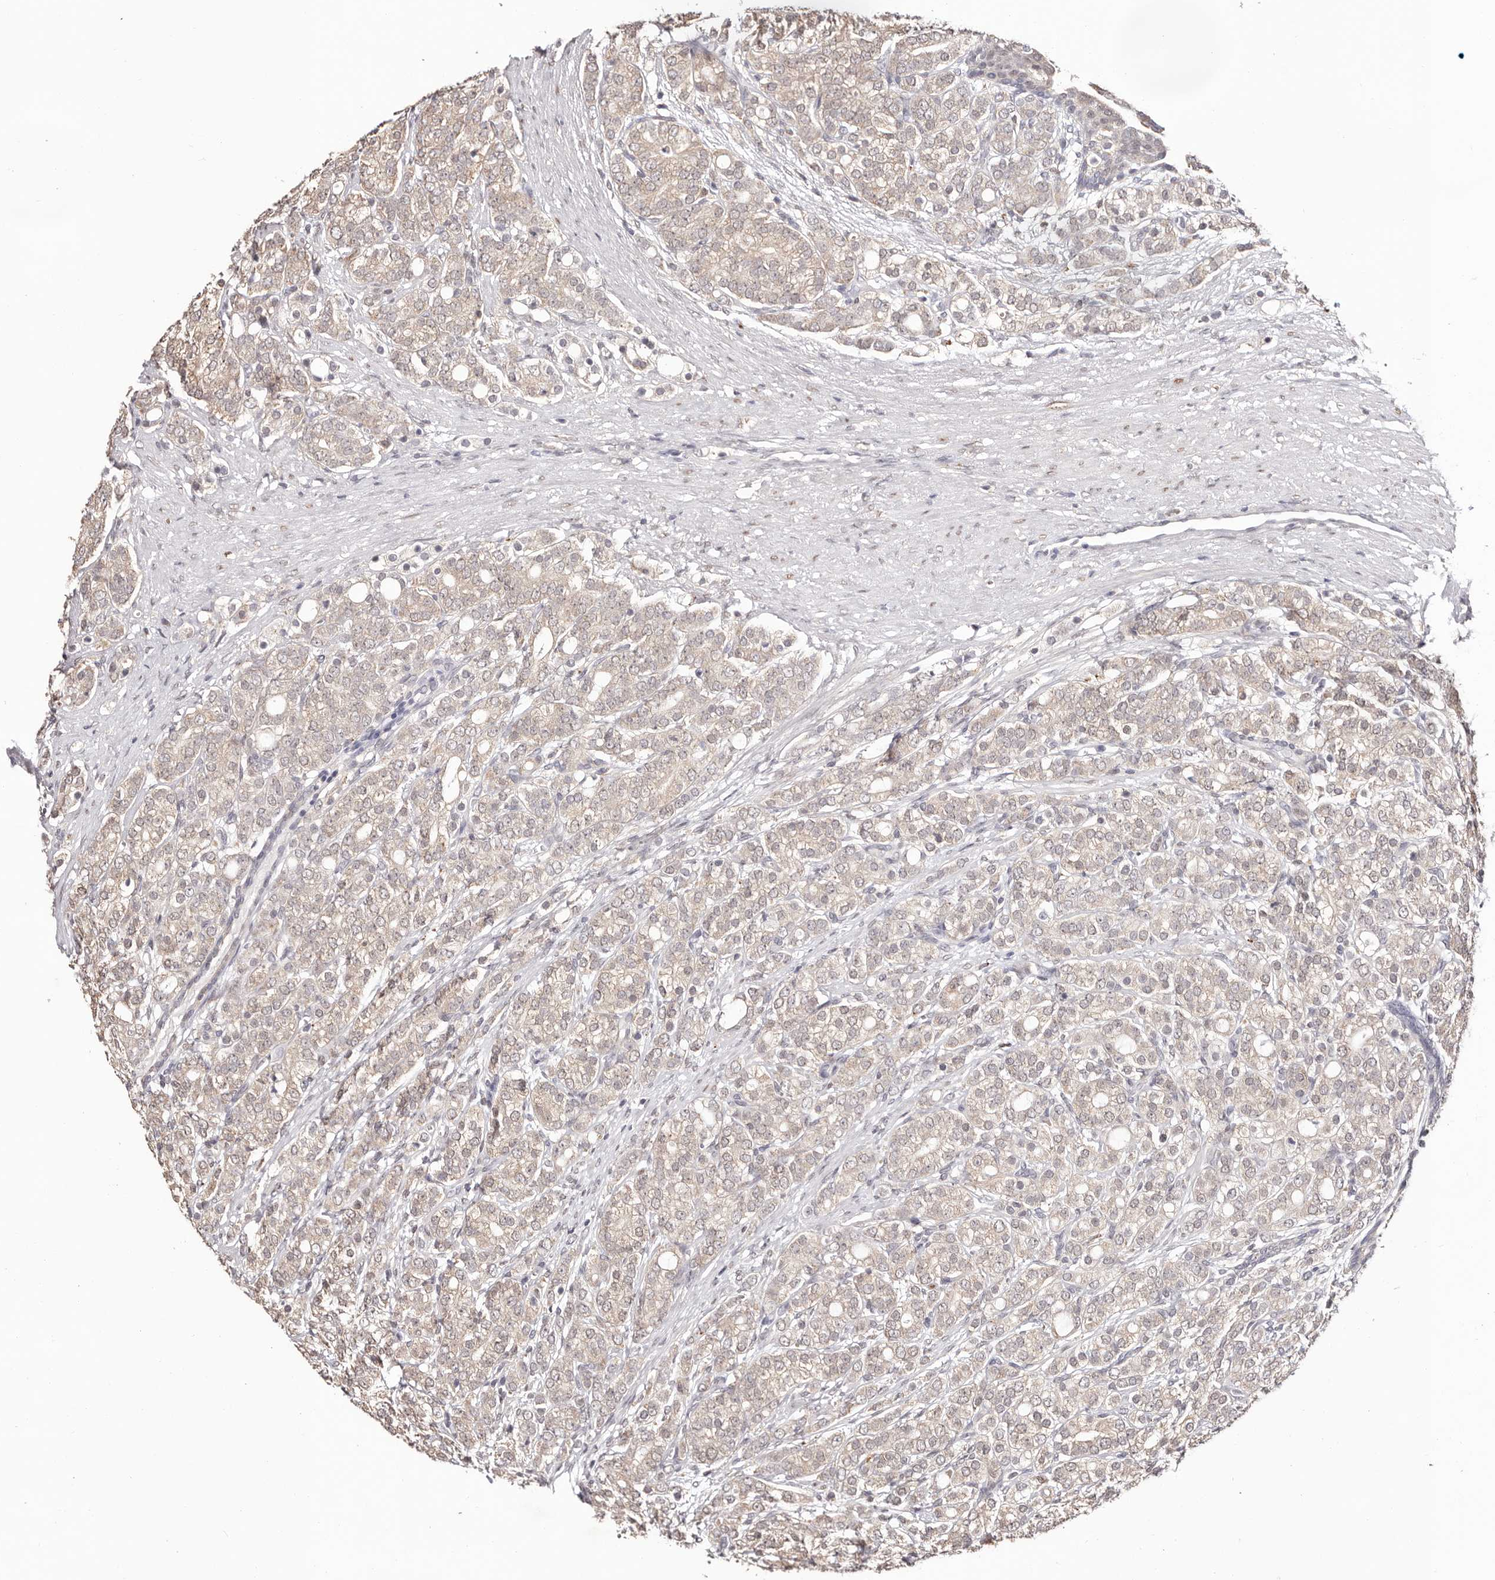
{"staining": {"intensity": "weak", "quantity": ">75%", "location": "cytoplasmic/membranous"}, "tissue": "prostate cancer", "cell_type": "Tumor cells", "image_type": "cancer", "snomed": [{"axis": "morphology", "description": "Adenocarcinoma, High grade"}, {"axis": "topography", "description": "Prostate"}], "caption": "Tumor cells exhibit weak cytoplasmic/membranous staining in about >75% of cells in high-grade adenocarcinoma (prostate). (DAB IHC, brown staining for protein, blue staining for nuclei).", "gene": "TYW3", "patient": {"sex": "male", "age": 57}}